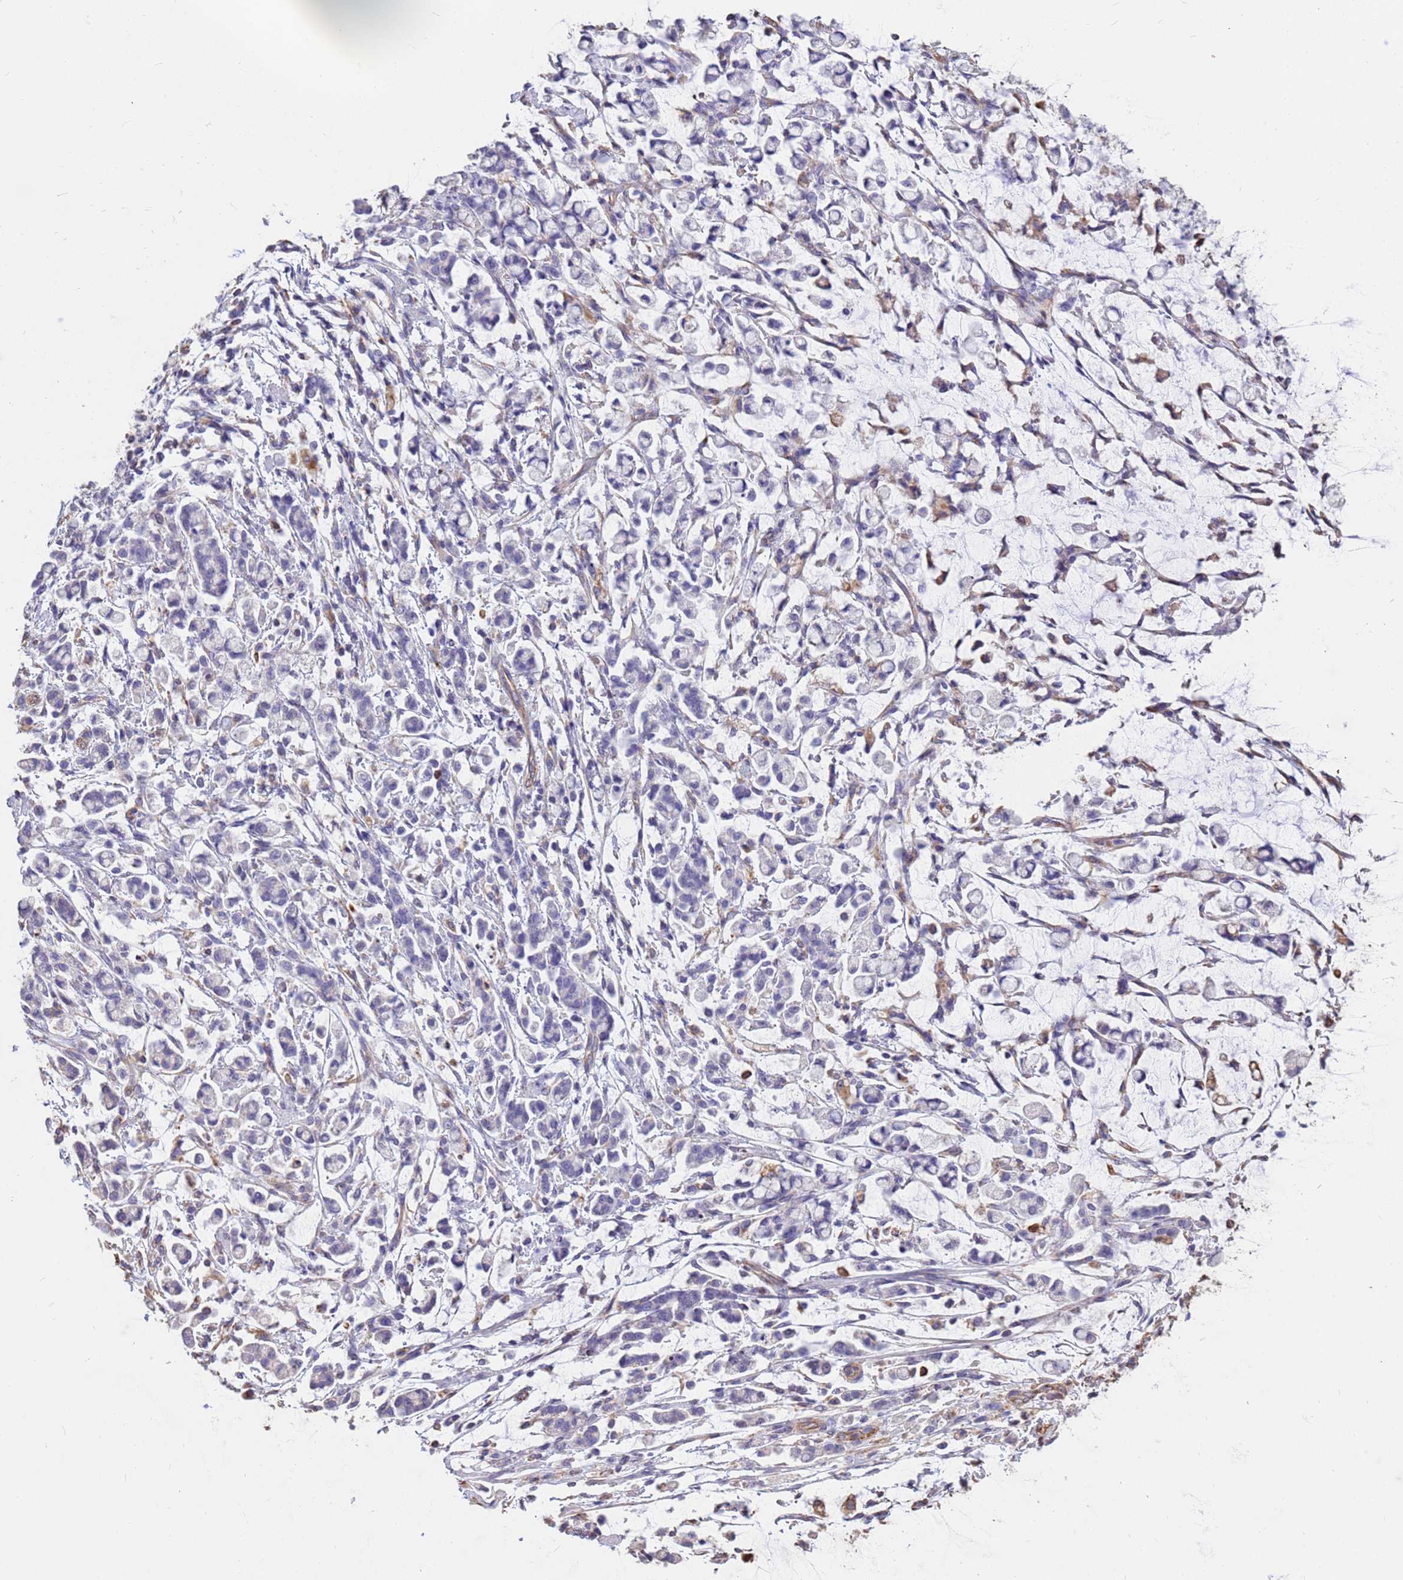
{"staining": {"intensity": "negative", "quantity": "none", "location": "none"}, "tissue": "stomach cancer", "cell_type": "Tumor cells", "image_type": "cancer", "snomed": [{"axis": "morphology", "description": "Adenocarcinoma, NOS"}, {"axis": "topography", "description": "Stomach"}], "caption": "There is no significant expression in tumor cells of stomach adenocarcinoma.", "gene": "TCEAL3", "patient": {"sex": "female", "age": 60}}